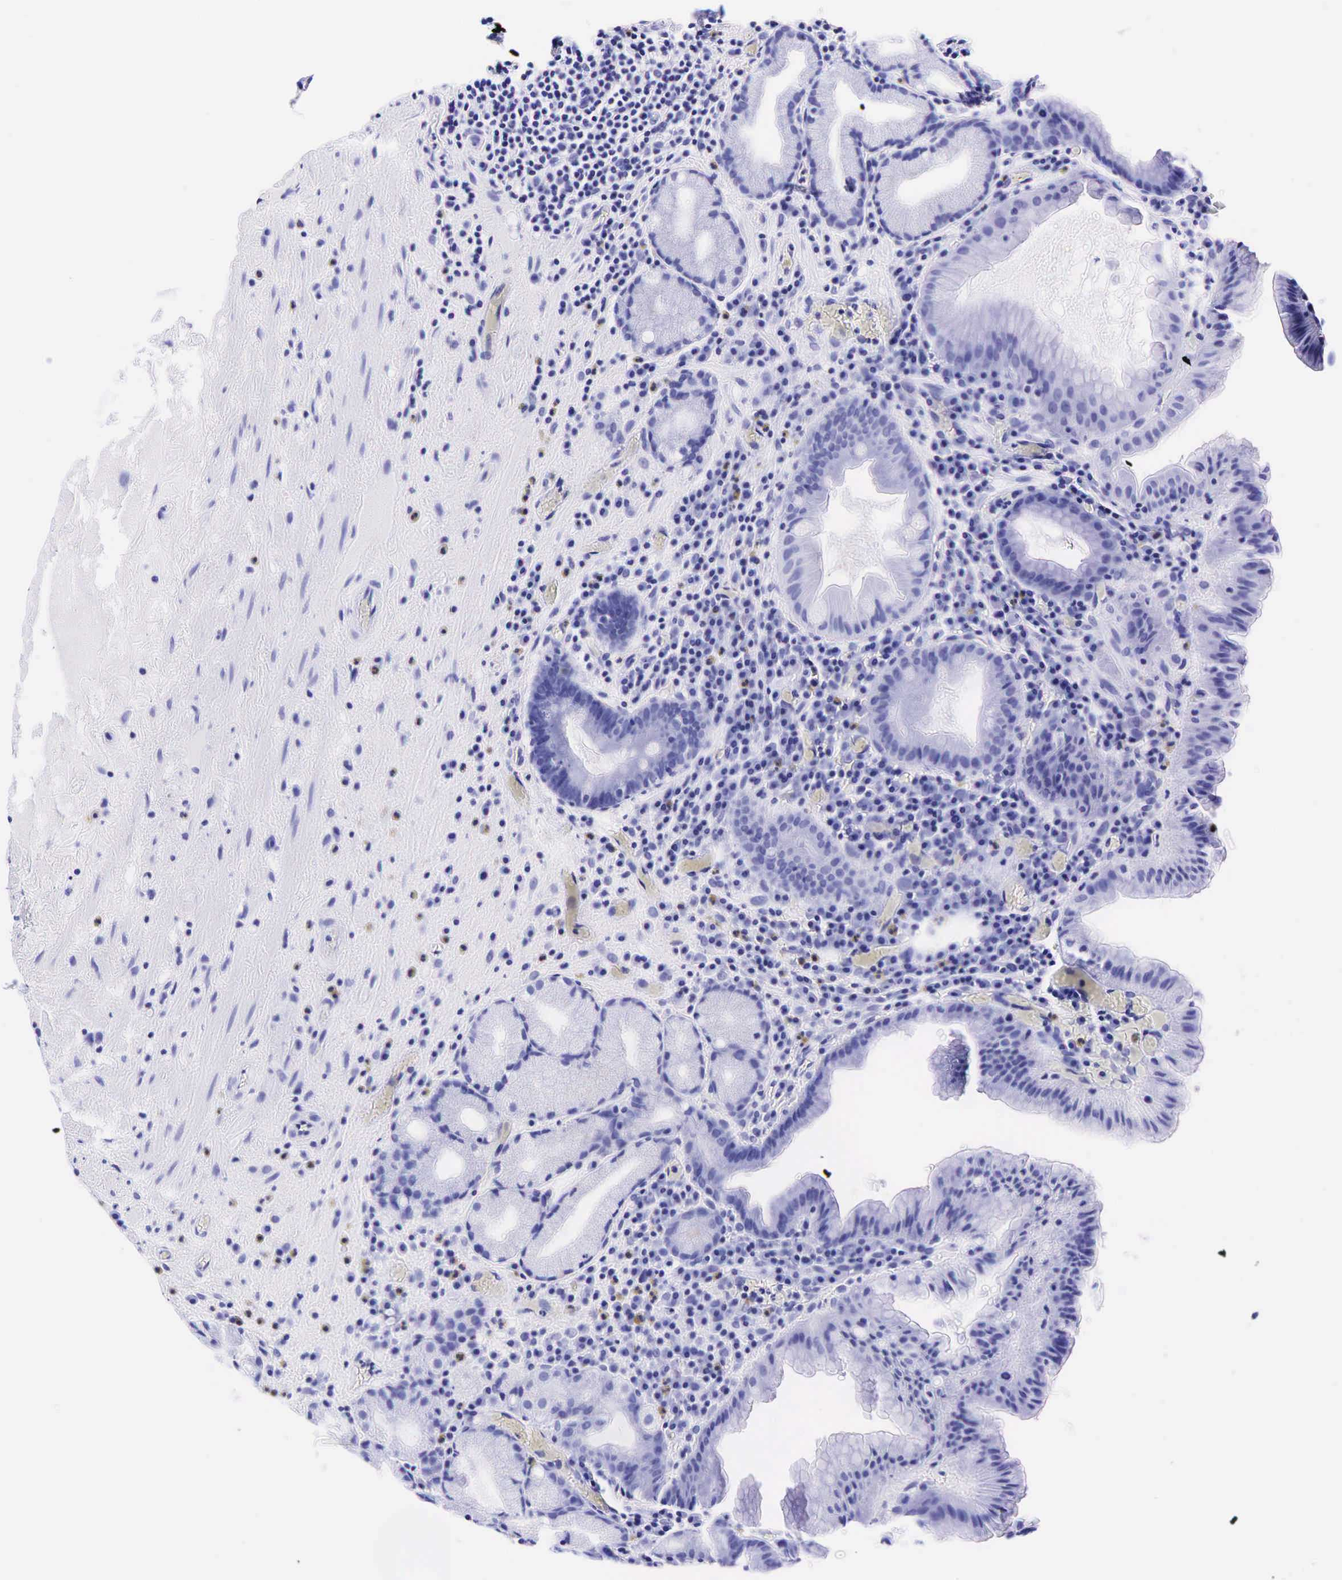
{"staining": {"intensity": "strong", "quantity": "<25%", "location": "cytoplasmic/membranous"}, "tissue": "stomach", "cell_type": "Glandular cells", "image_type": "normal", "snomed": [{"axis": "morphology", "description": "Normal tissue, NOS"}, {"axis": "topography", "description": "Stomach, lower"}, {"axis": "topography", "description": "Duodenum"}], "caption": "A high-resolution micrograph shows immunohistochemistry (IHC) staining of normal stomach, which displays strong cytoplasmic/membranous staining in approximately <25% of glandular cells.", "gene": "GAST", "patient": {"sex": "male", "age": 84}}